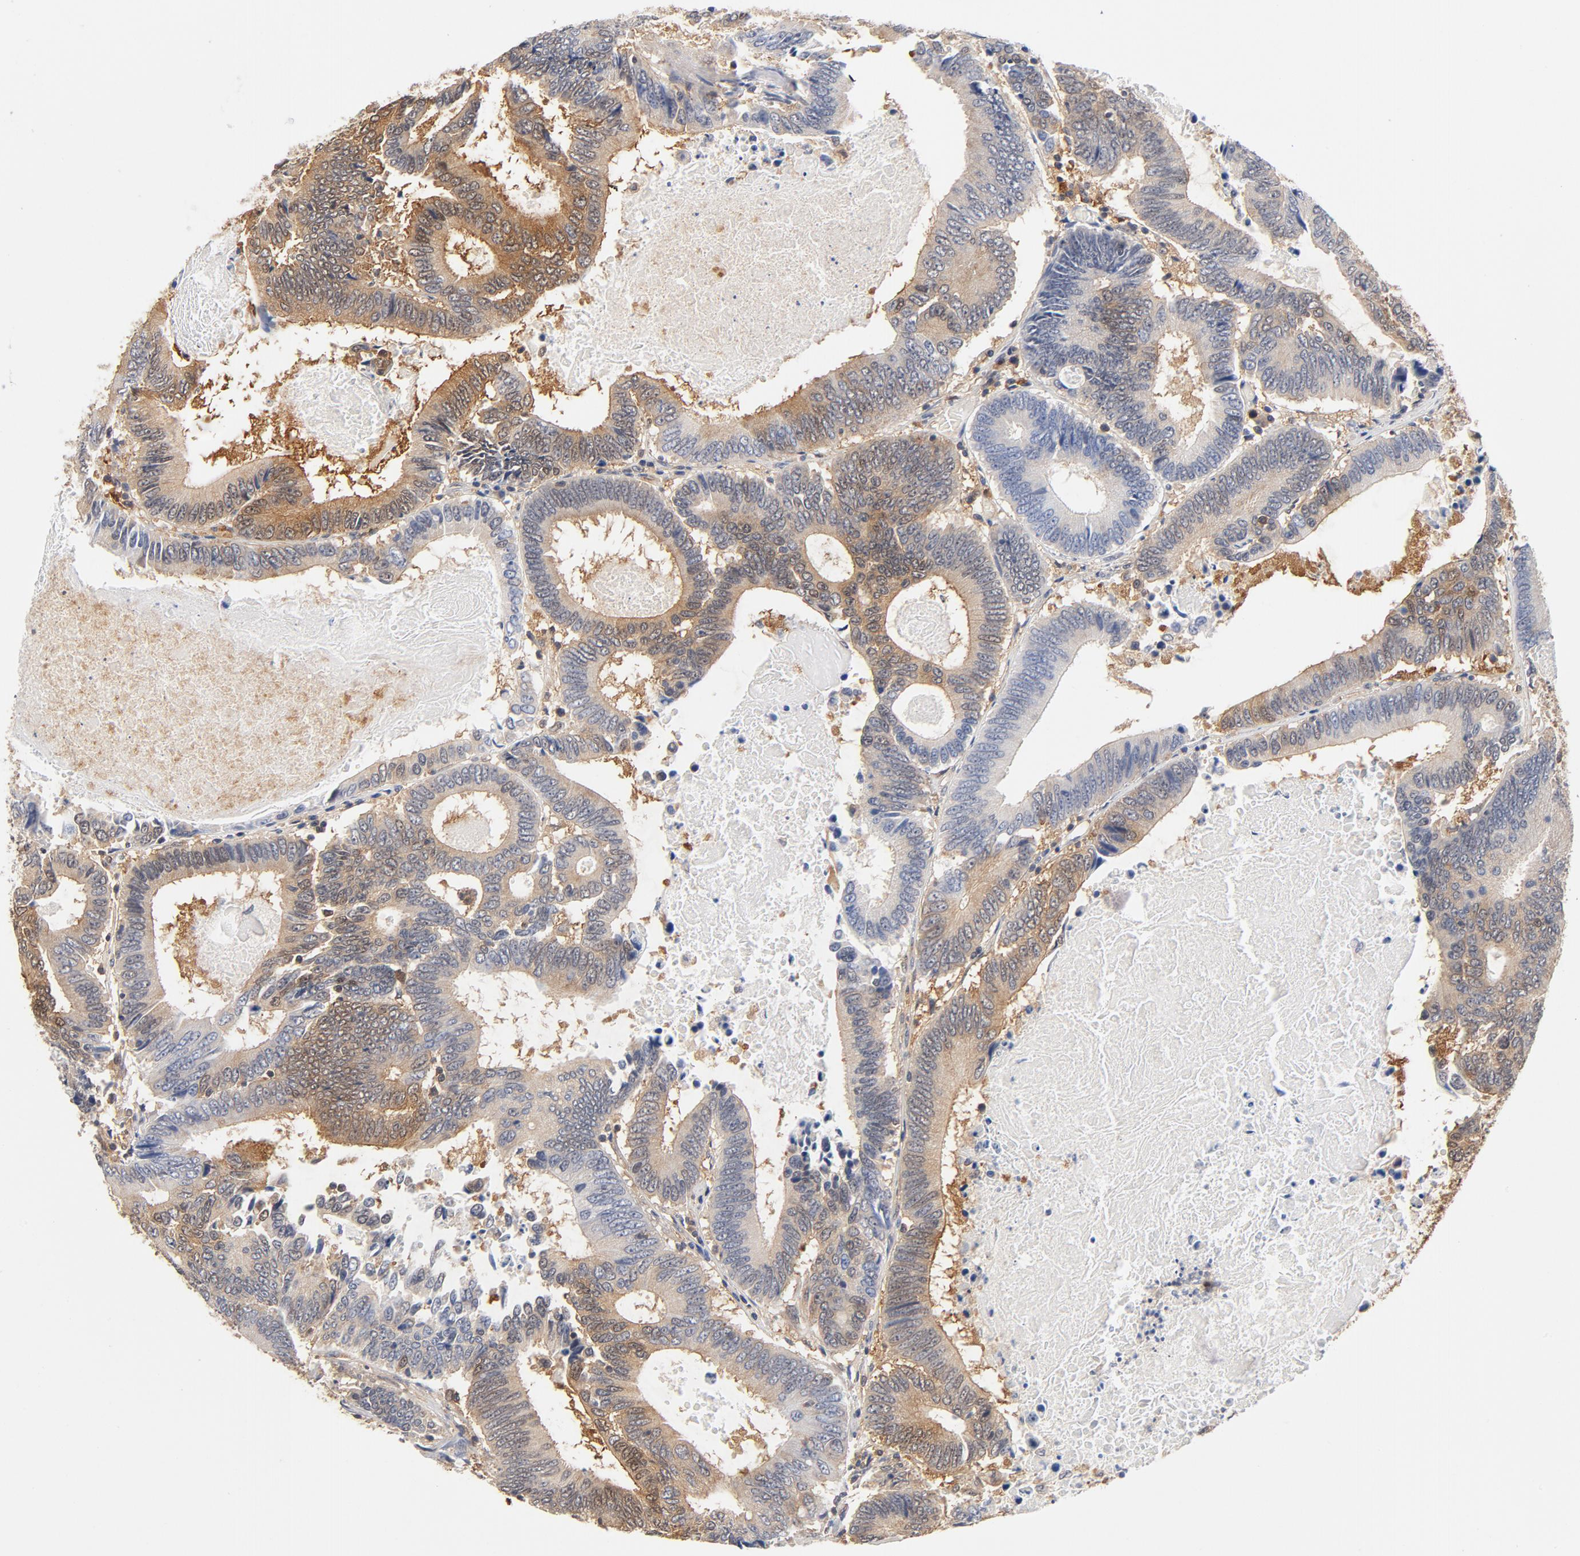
{"staining": {"intensity": "moderate", "quantity": "<25%", "location": "cytoplasmic/membranous"}, "tissue": "colorectal cancer", "cell_type": "Tumor cells", "image_type": "cancer", "snomed": [{"axis": "morphology", "description": "Adenocarcinoma, NOS"}, {"axis": "topography", "description": "Colon"}], "caption": "Colorectal adenocarcinoma tissue exhibits moderate cytoplasmic/membranous expression in approximately <25% of tumor cells, visualized by immunohistochemistry.", "gene": "ASMTL", "patient": {"sex": "female", "age": 78}}